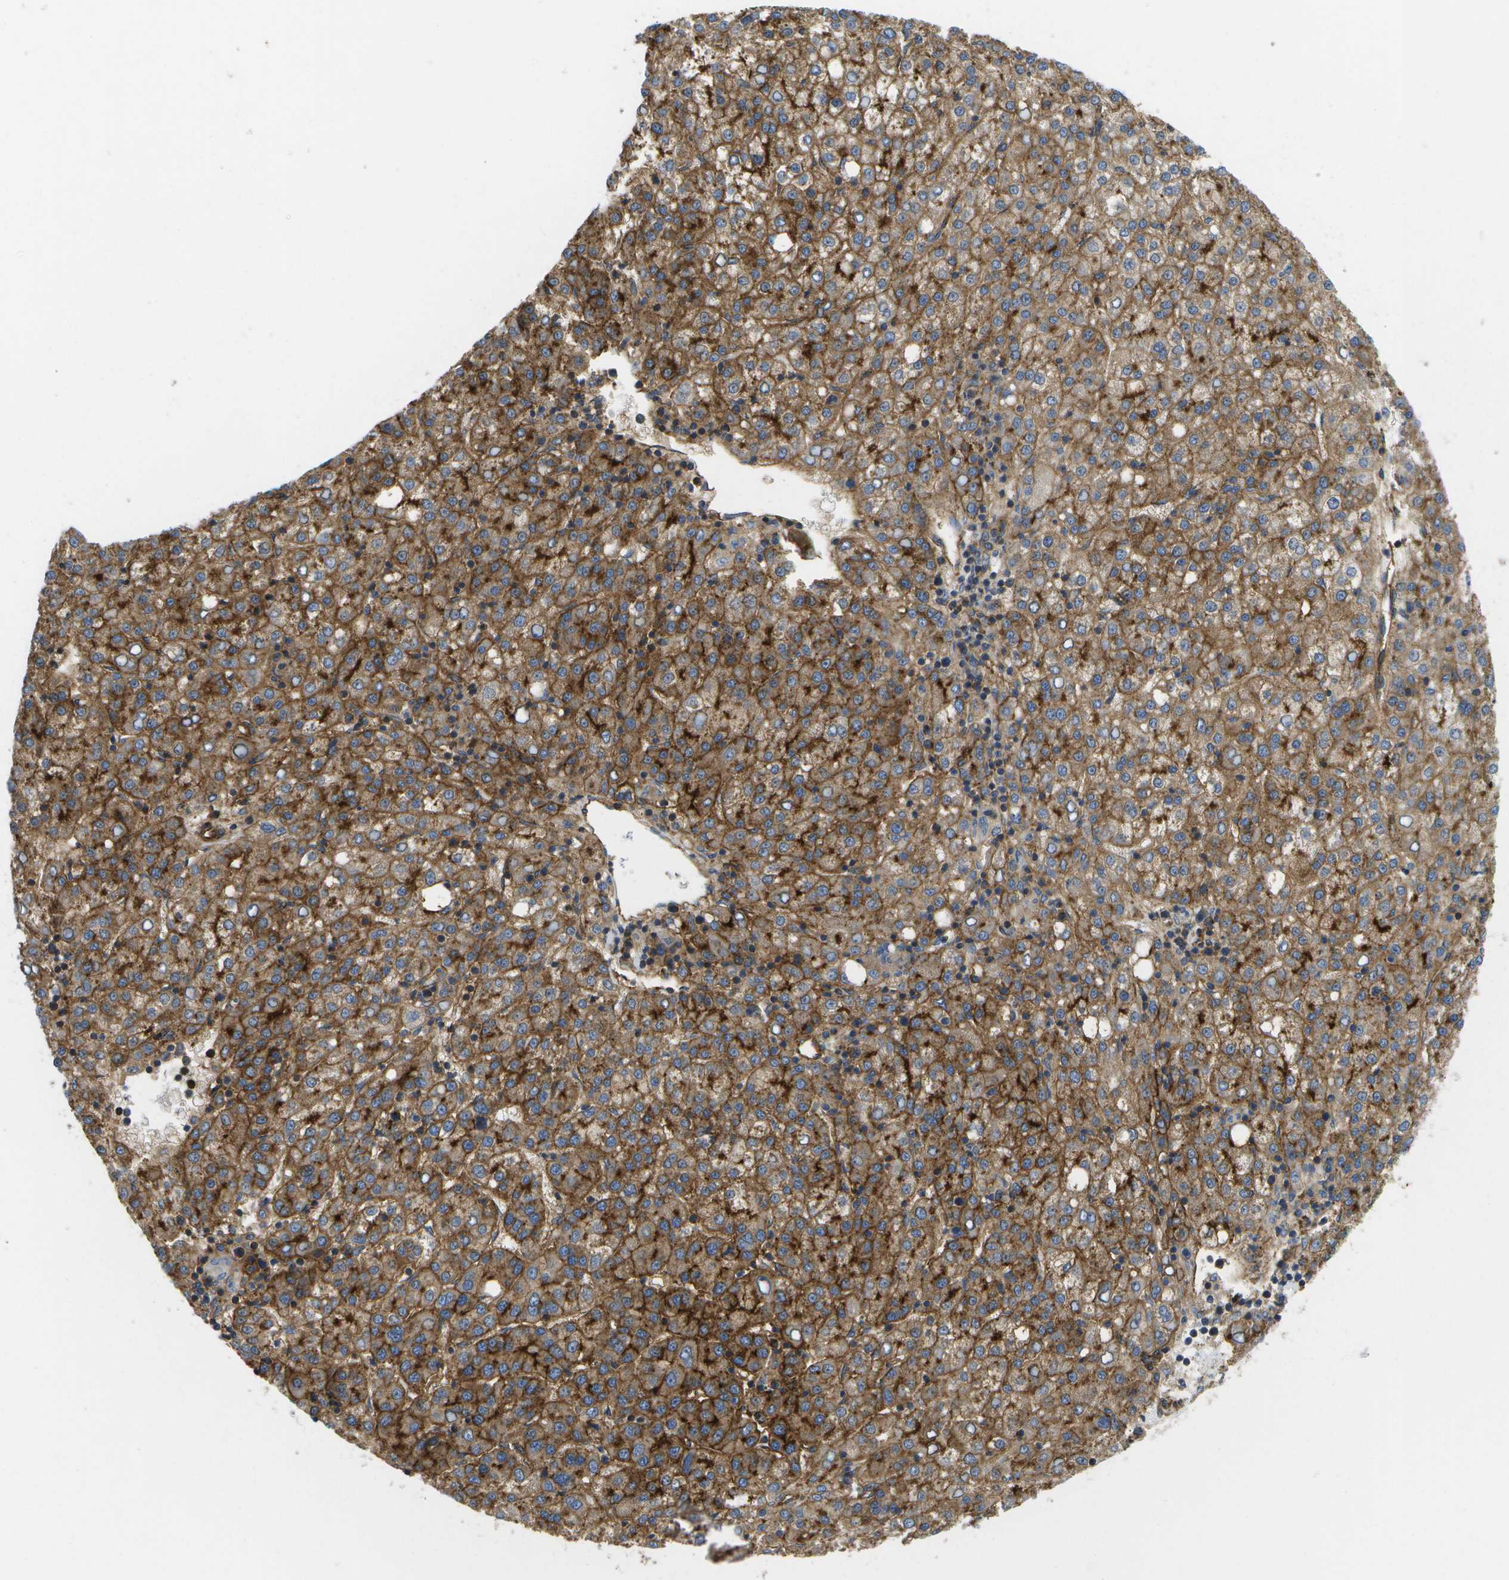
{"staining": {"intensity": "moderate", "quantity": ">75%", "location": "cytoplasmic/membranous"}, "tissue": "liver cancer", "cell_type": "Tumor cells", "image_type": "cancer", "snomed": [{"axis": "morphology", "description": "Carcinoma, Hepatocellular, NOS"}, {"axis": "topography", "description": "Liver"}], "caption": "Immunohistochemistry image of neoplastic tissue: human hepatocellular carcinoma (liver) stained using immunohistochemistry reveals medium levels of moderate protein expression localized specifically in the cytoplasmic/membranous of tumor cells, appearing as a cytoplasmic/membranous brown color.", "gene": "BST2", "patient": {"sex": "female", "age": 58}}